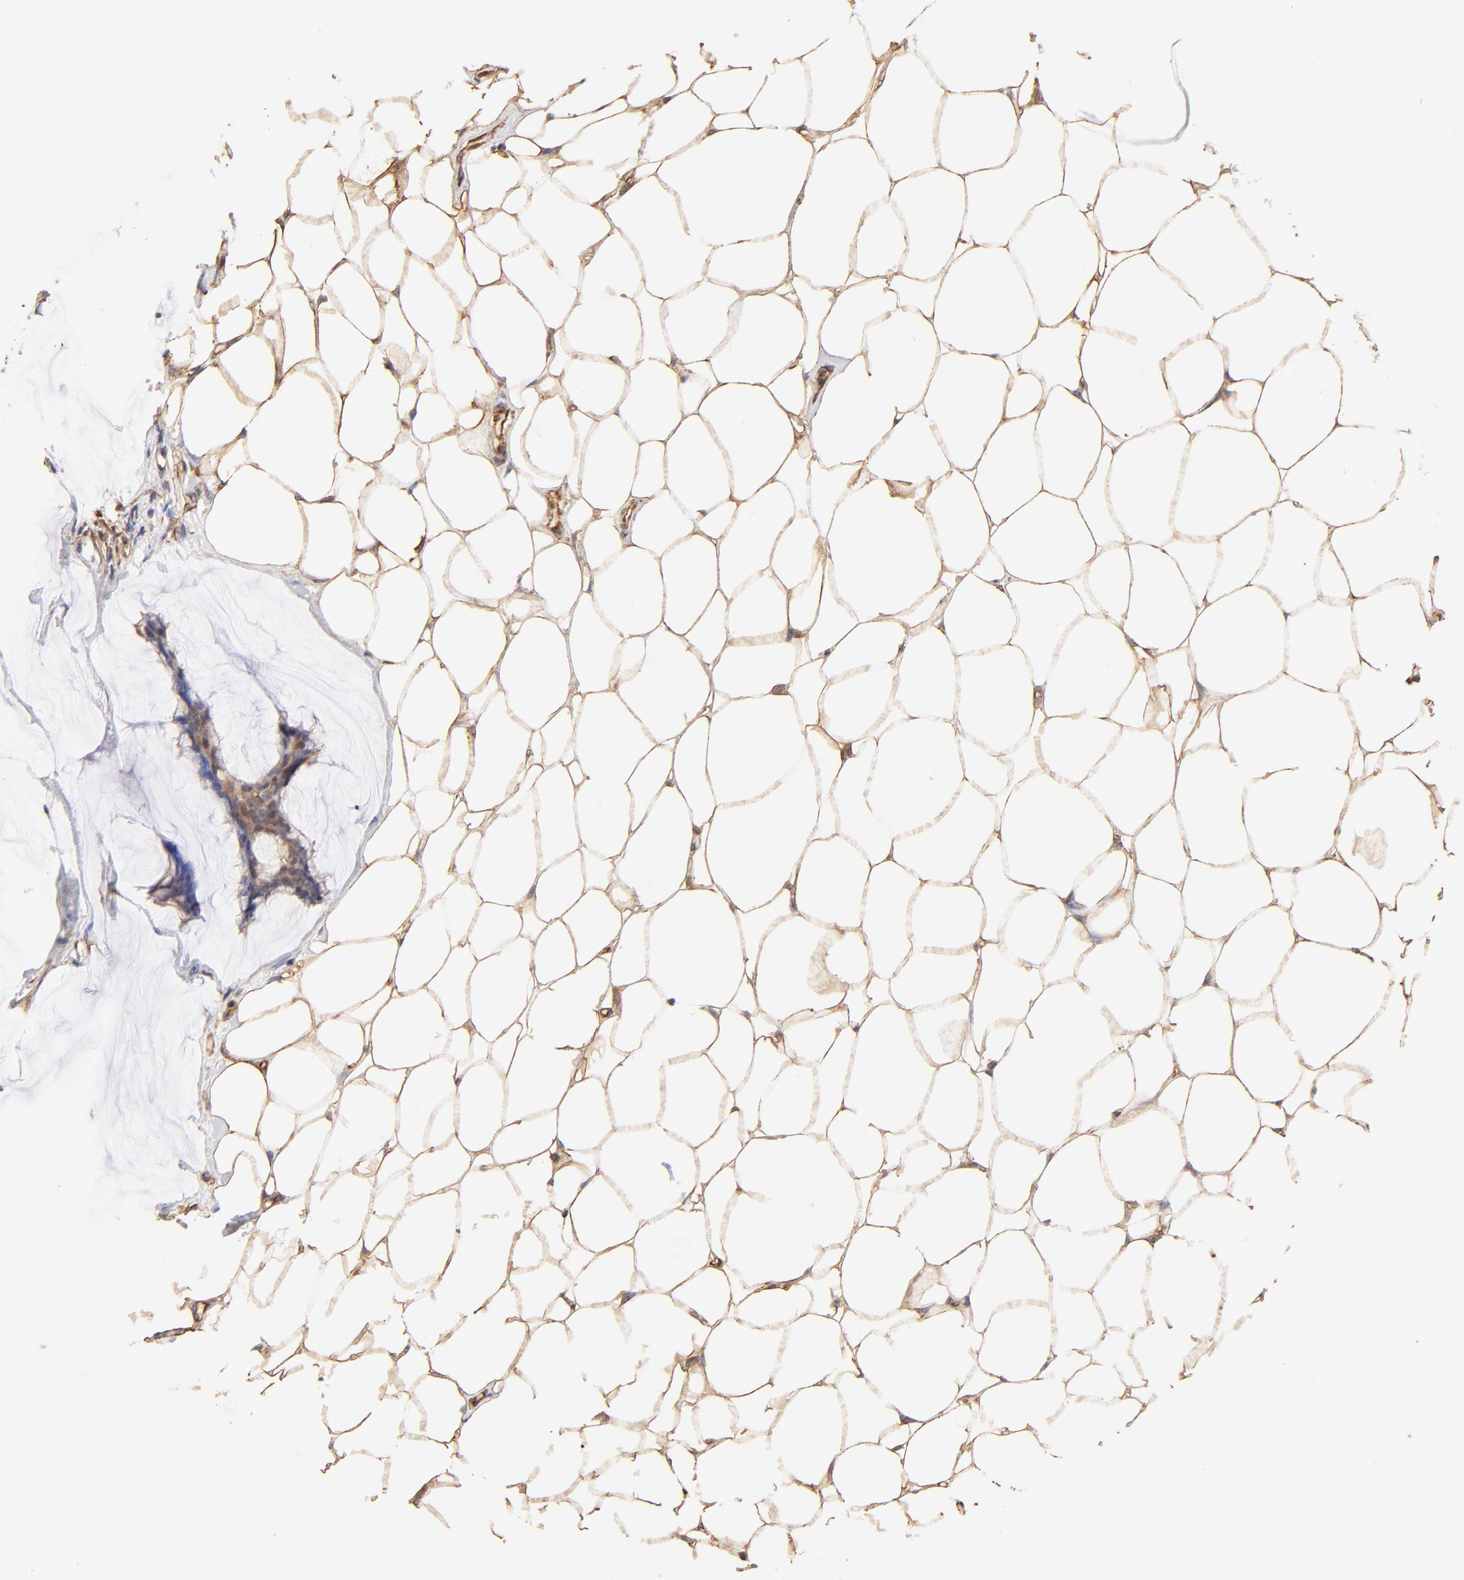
{"staining": {"intensity": "weak", "quantity": ">75%", "location": "cytoplasmic/membranous"}, "tissue": "breast cancer", "cell_type": "Tumor cells", "image_type": "cancer", "snomed": [{"axis": "morphology", "description": "Duct carcinoma"}, {"axis": "topography", "description": "Breast"}], "caption": "Immunohistochemistry histopathology image of infiltrating ductal carcinoma (breast) stained for a protein (brown), which exhibits low levels of weak cytoplasmic/membranous expression in approximately >75% of tumor cells.", "gene": "TNFAIP3", "patient": {"sex": "female", "age": 93}}